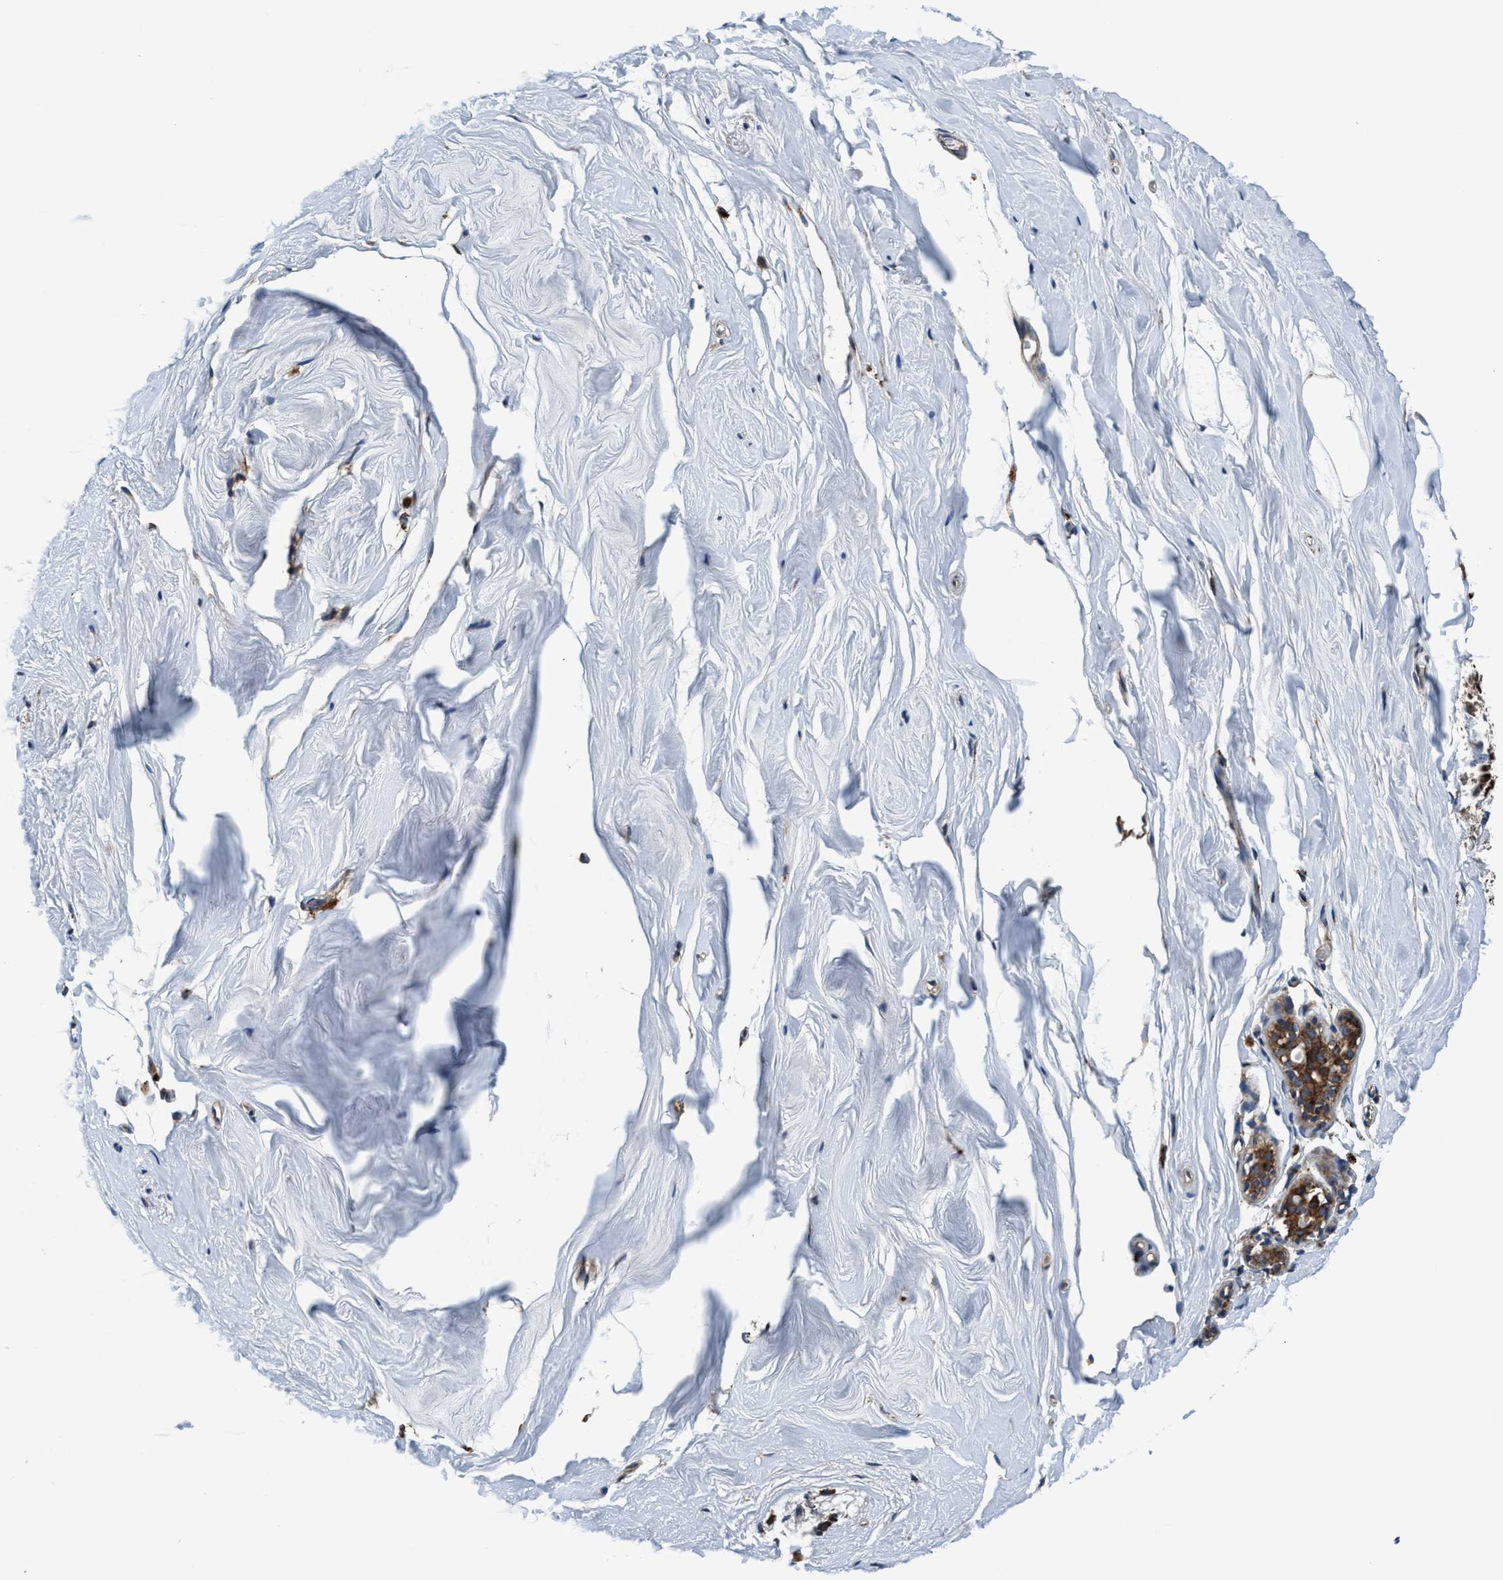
{"staining": {"intensity": "negative", "quantity": "none", "location": "none"}, "tissue": "breast", "cell_type": "Adipocytes", "image_type": "normal", "snomed": [{"axis": "morphology", "description": "Normal tissue, NOS"}, {"axis": "topography", "description": "Breast"}], "caption": "Photomicrograph shows no significant protein expression in adipocytes of benign breast.", "gene": "ENDOG", "patient": {"sex": "female", "age": 62}}